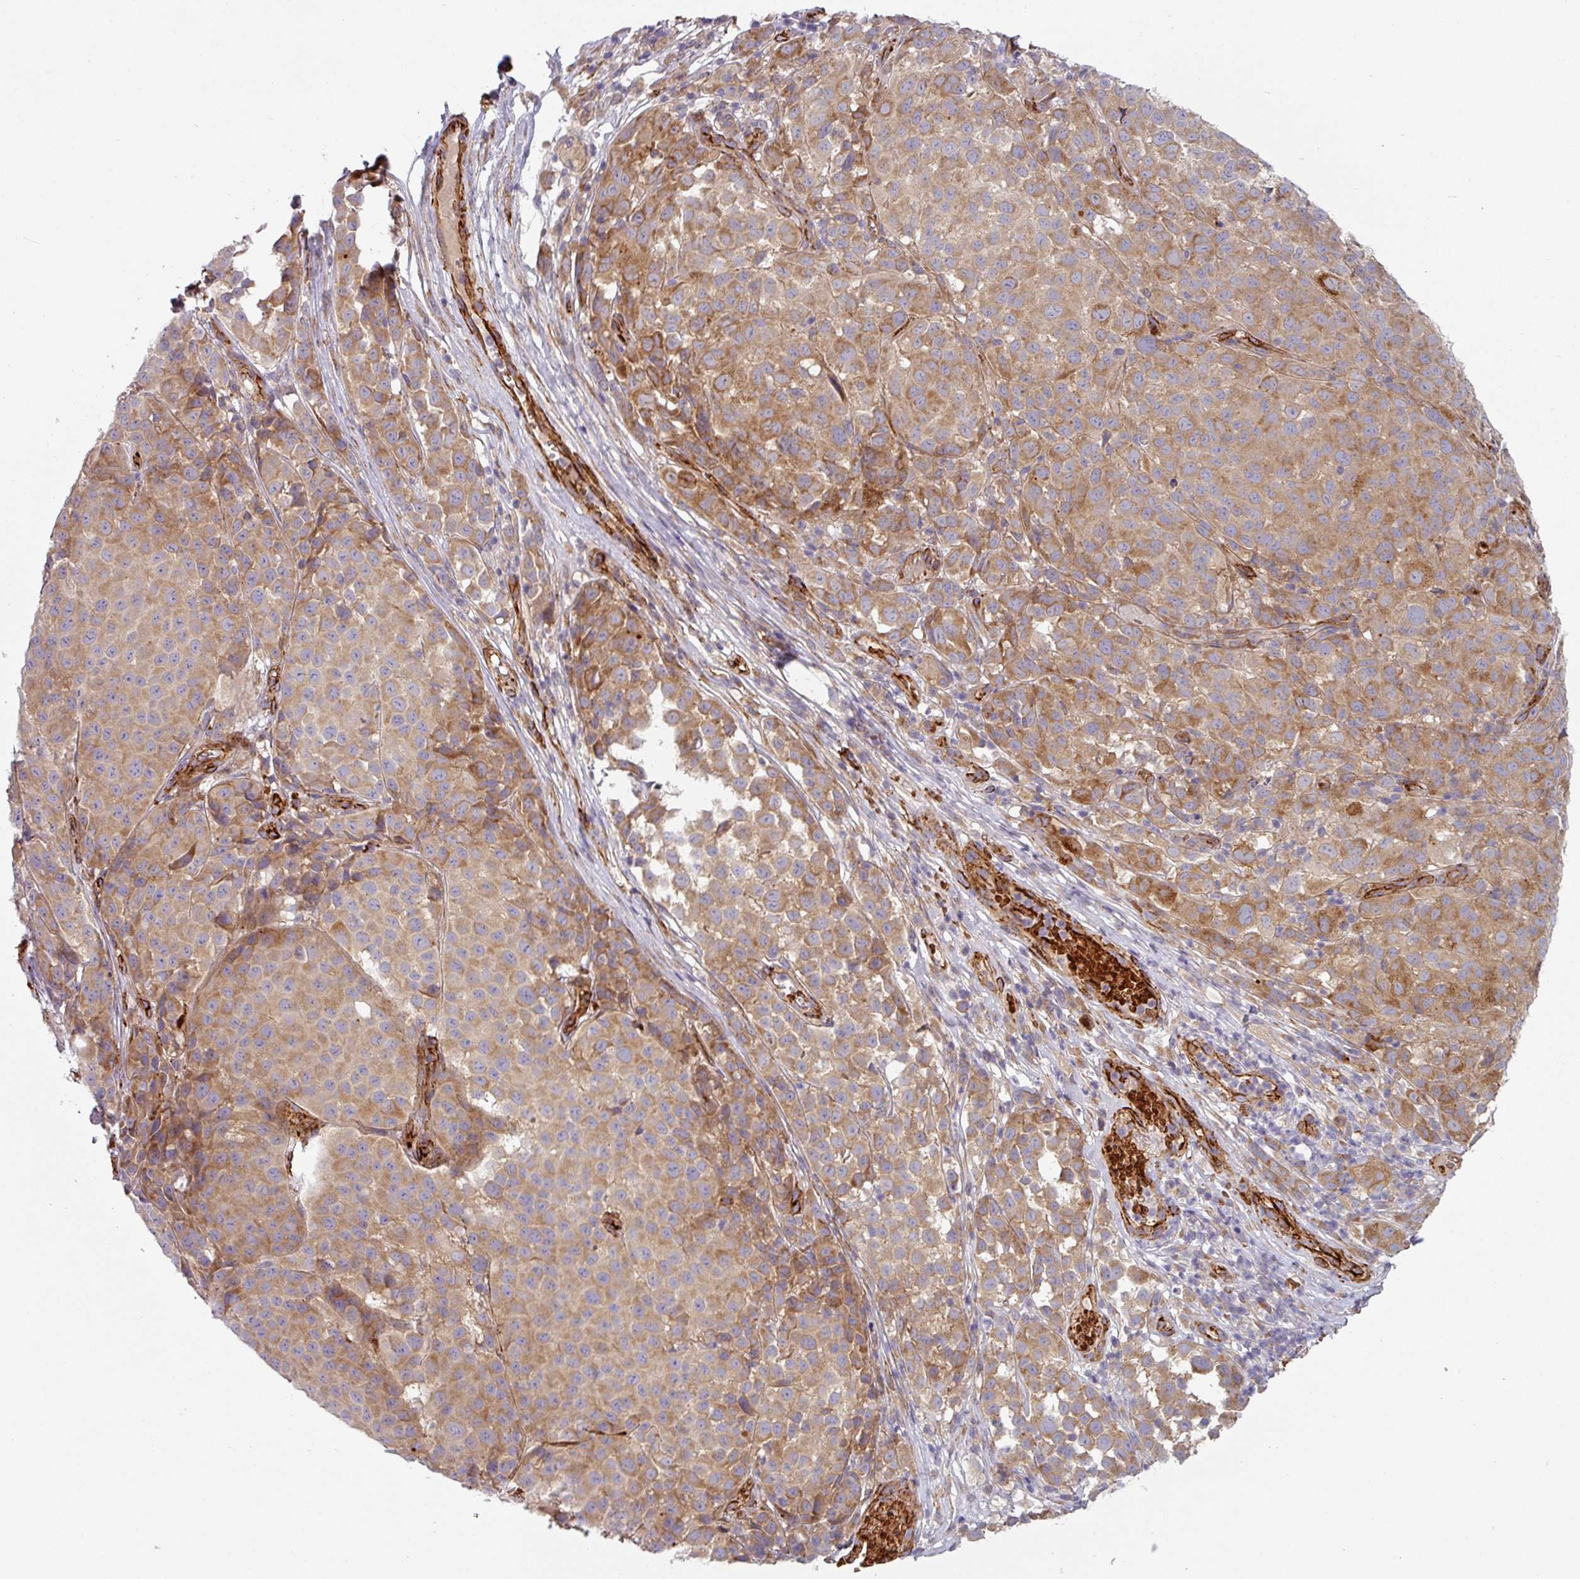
{"staining": {"intensity": "moderate", "quantity": ">75%", "location": "cytoplasmic/membranous"}, "tissue": "melanoma", "cell_type": "Tumor cells", "image_type": "cancer", "snomed": [{"axis": "morphology", "description": "Malignant melanoma, NOS"}, {"axis": "topography", "description": "Skin"}], "caption": "A medium amount of moderate cytoplasmic/membranous expression is identified in approximately >75% of tumor cells in malignant melanoma tissue.", "gene": "PRODH2", "patient": {"sex": "male", "age": 64}}